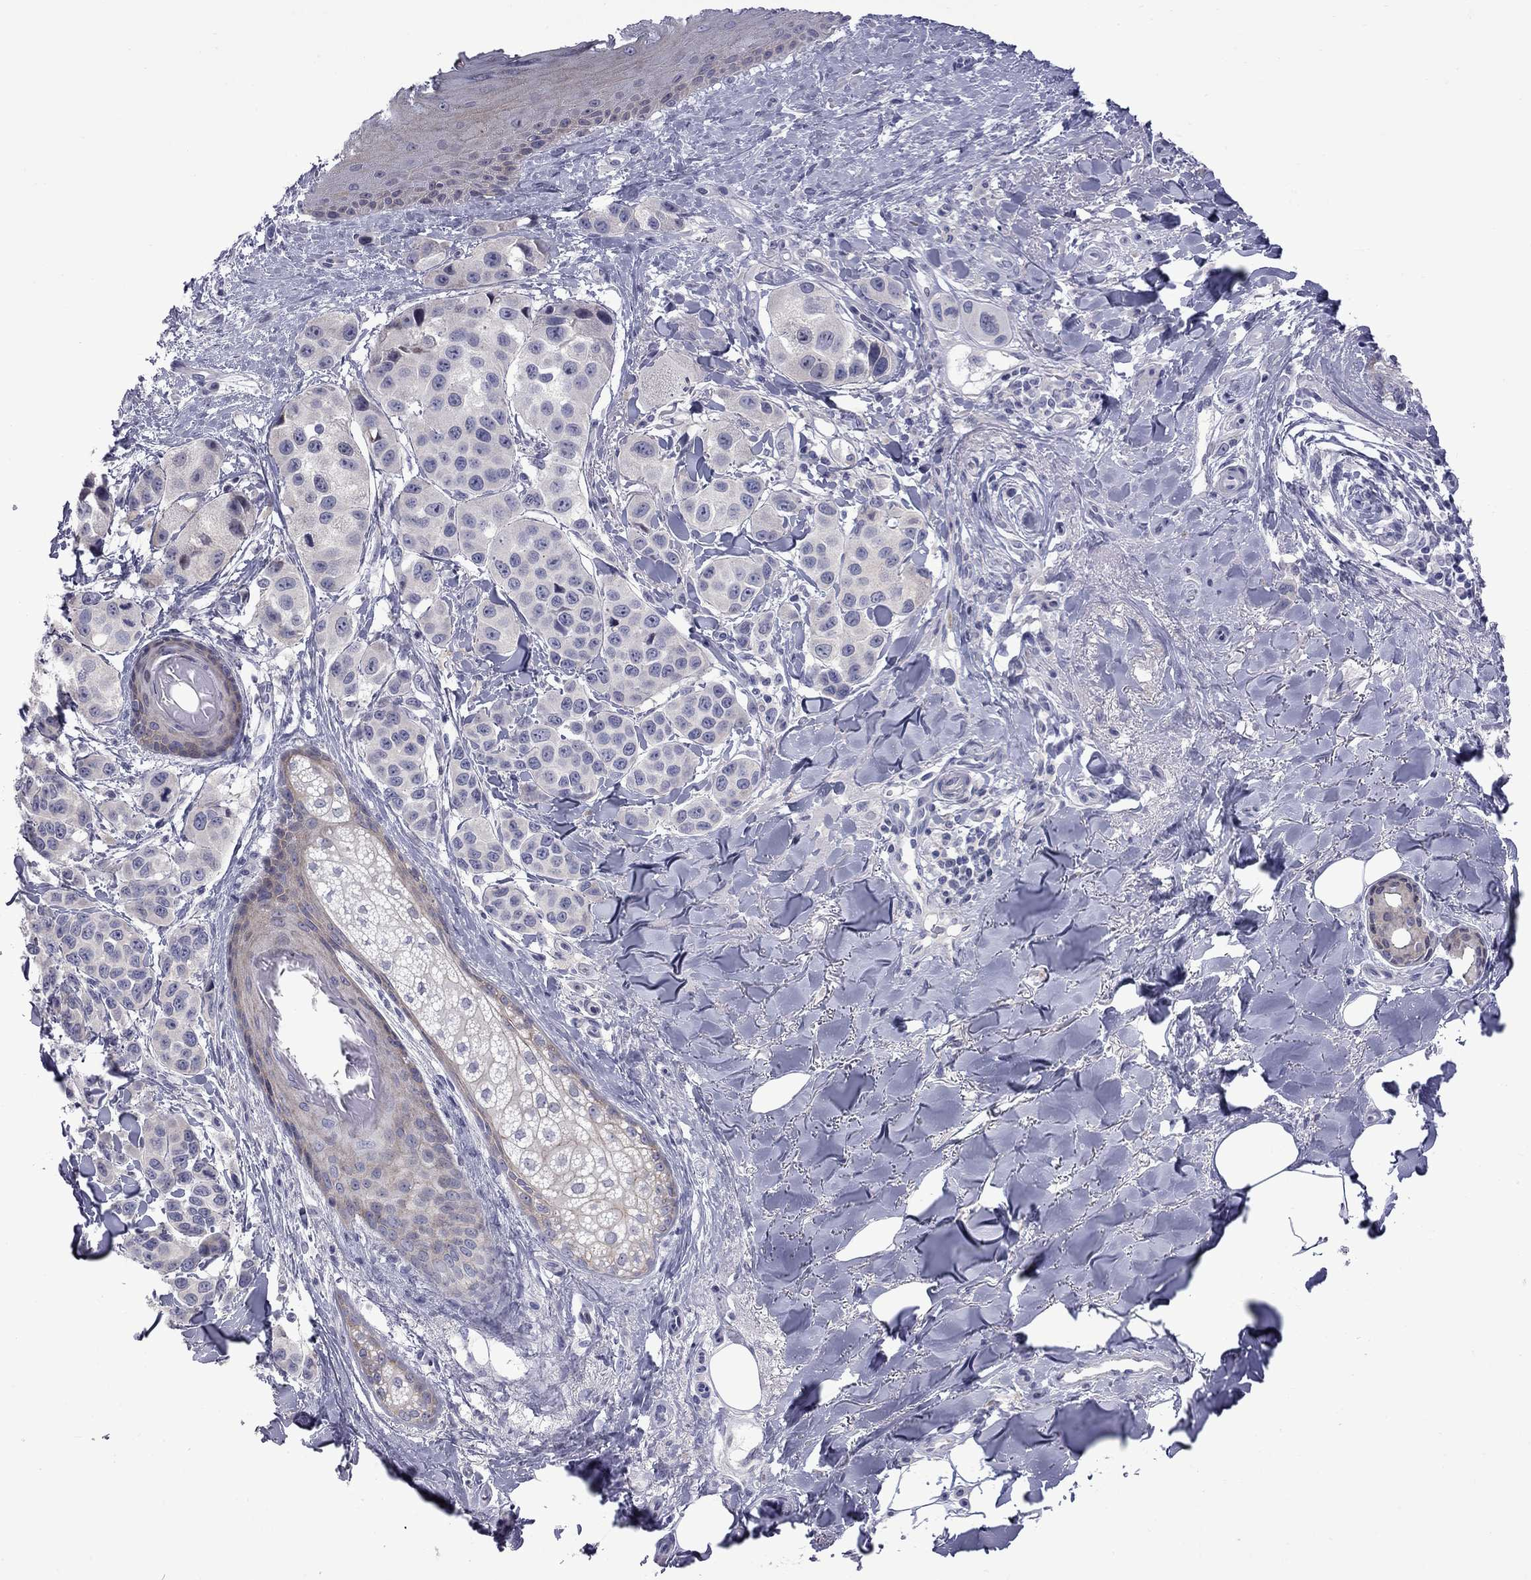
{"staining": {"intensity": "negative", "quantity": "none", "location": "none"}, "tissue": "melanoma", "cell_type": "Tumor cells", "image_type": "cancer", "snomed": [{"axis": "morphology", "description": "Malignant melanoma, NOS"}, {"axis": "topography", "description": "Skin"}], "caption": "This image is of malignant melanoma stained with immunohistochemistry to label a protein in brown with the nuclei are counter-stained blue. There is no staining in tumor cells.", "gene": "NRARP", "patient": {"sex": "male", "age": 57}}